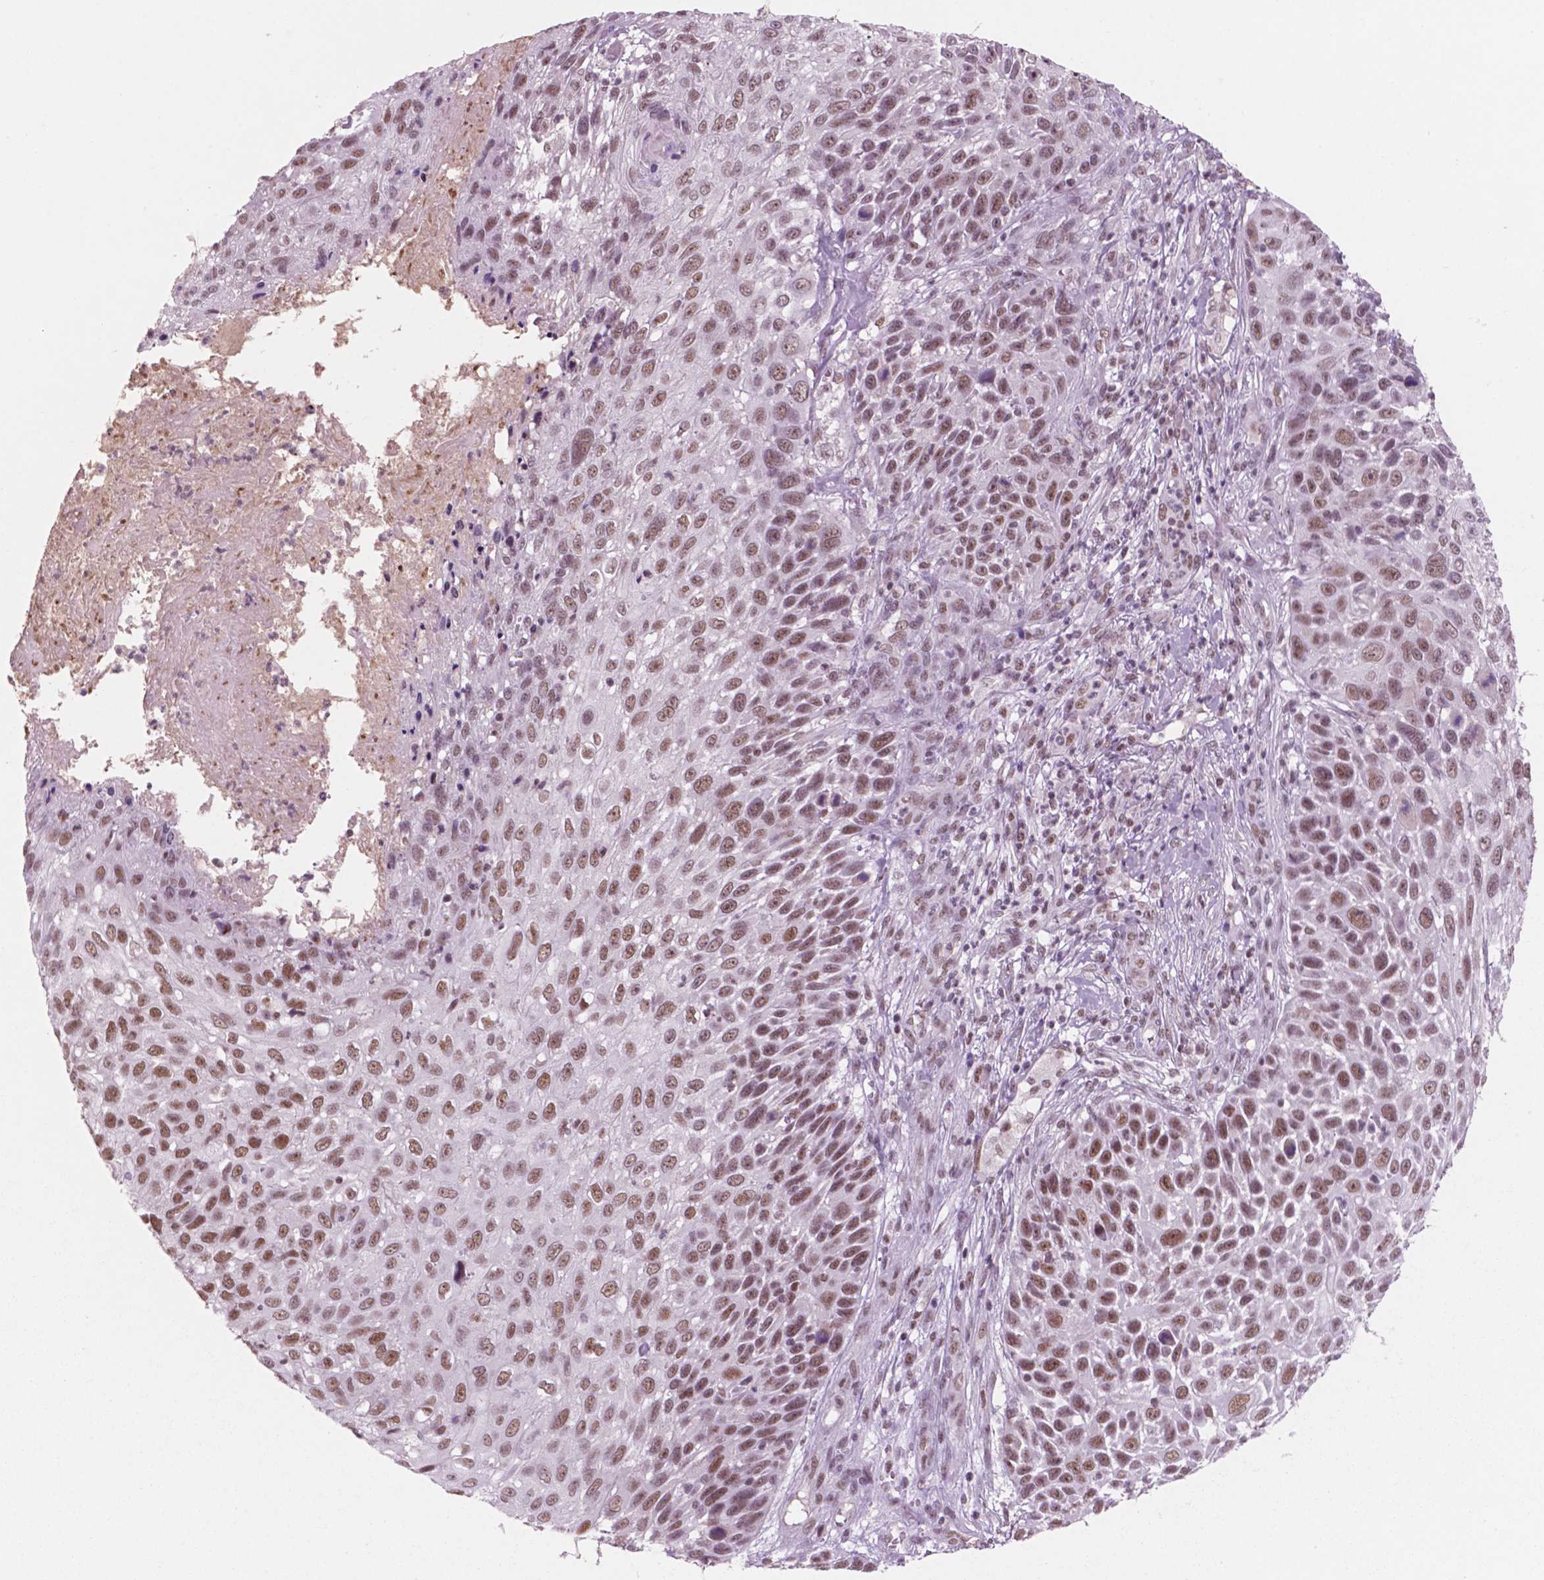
{"staining": {"intensity": "moderate", "quantity": ">75%", "location": "nuclear"}, "tissue": "skin cancer", "cell_type": "Tumor cells", "image_type": "cancer", "snomed": [{"axis": "morphology", "description": "Squamous cell carcinoma, NOS"}, {"axis": "topography", "description": "Skin"}], "caption": "Immunohistochemistry (IHC) image of neoplastic tissue: skin squamous cell carcinoma stained using immunohistochemistry (IHC) reveals medium levels of moderate protein expression localized specifically in the nuclear of tumor cells, appearing as a nuclear brown color.", "gene": "CTR9", "patient": {"sex": "male", "age": 92}}